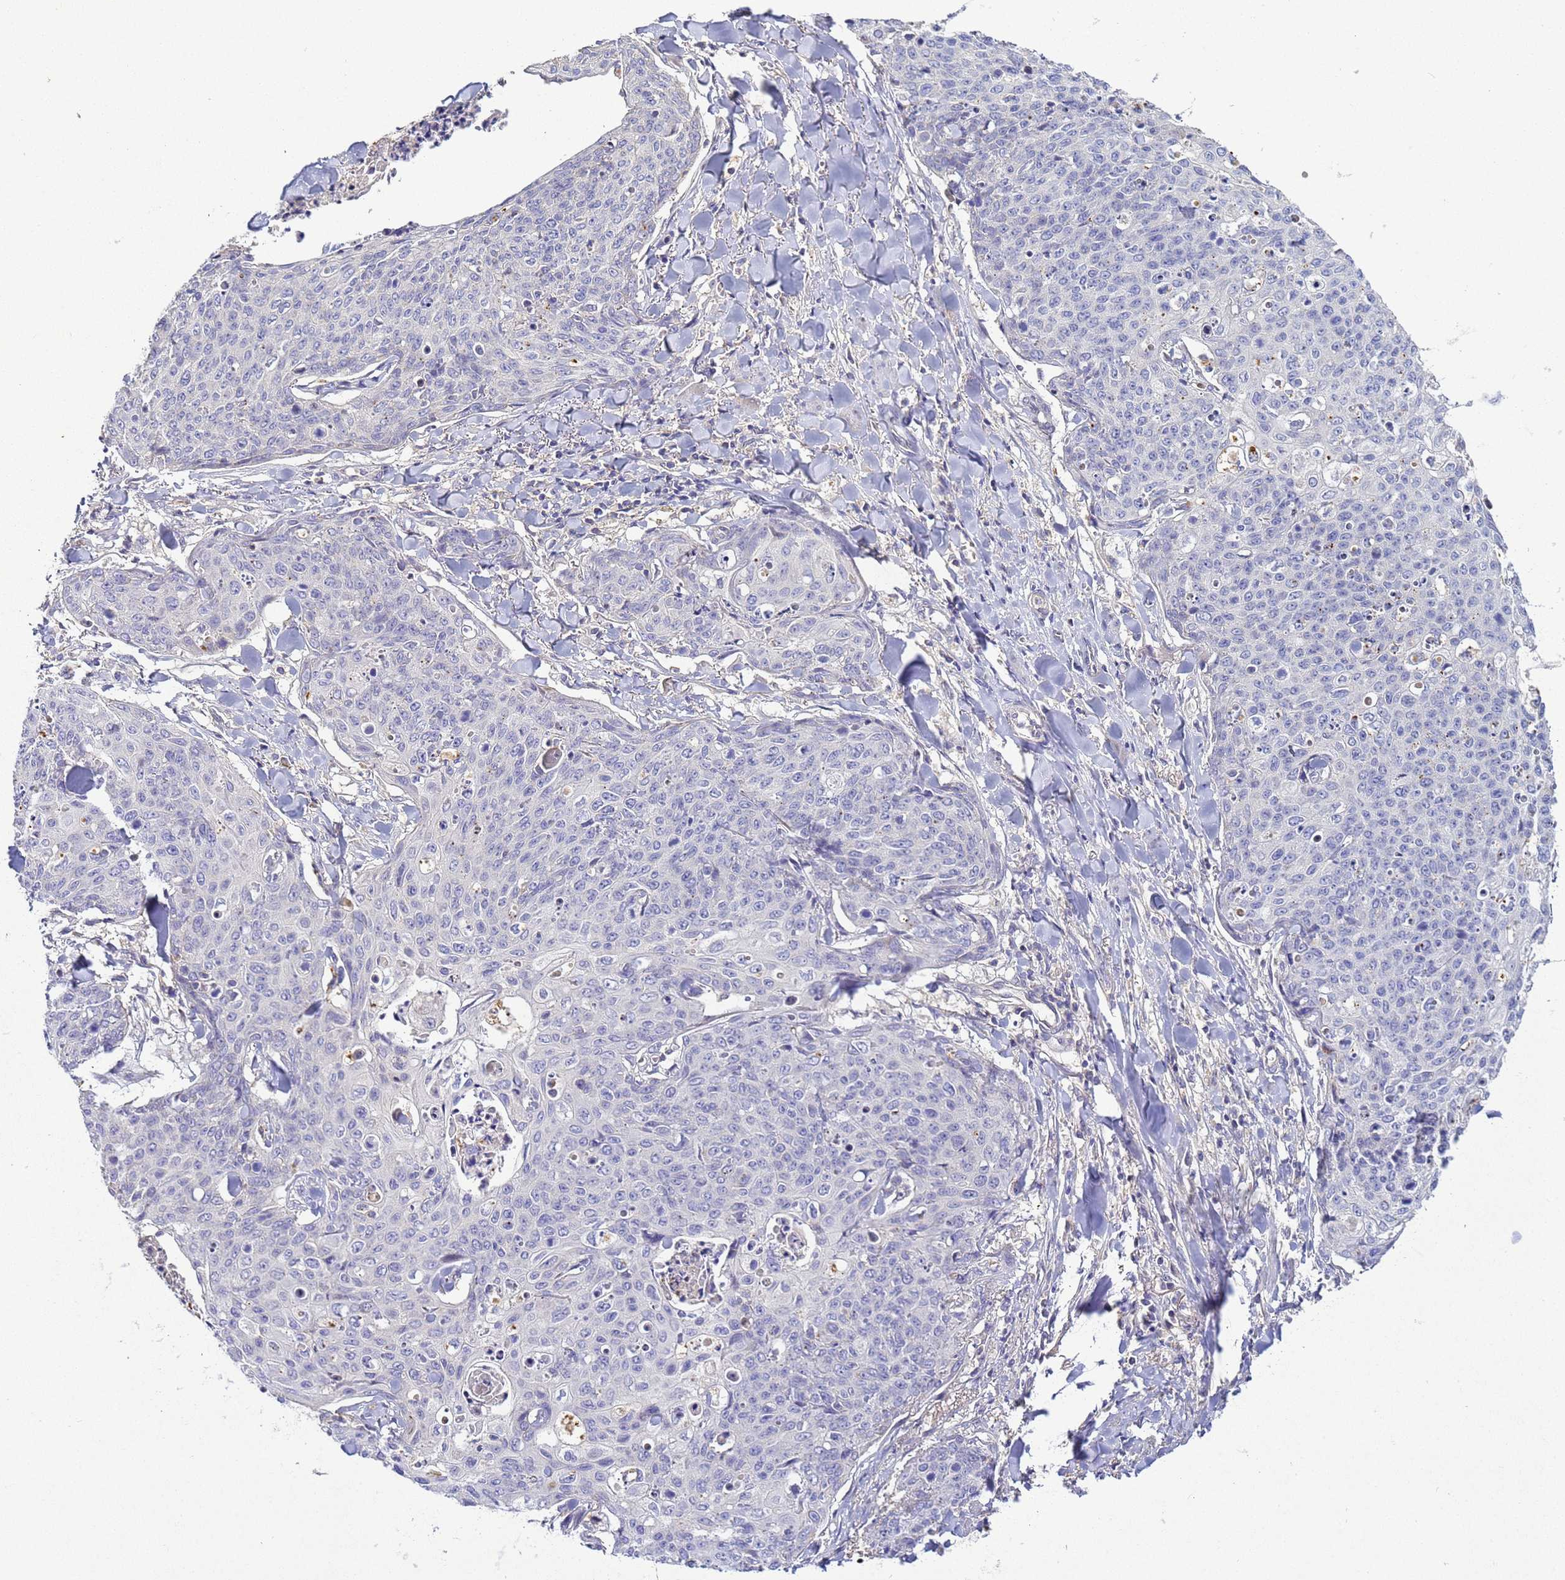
{"staining": {"intensity": "negative", "quantity": "none", "location": "none"}, "tissue": "skin cancer", "cell_type": "Tumor cells", "image_type": "cancer", "snomed": [{"axis": "morphology", "description": "Squamous cell carcinoma, NOS"}, {"axis": "topography", "description": "Skin"}, {"axis": "topography", "description": "Vulva"}], "caption": "The photomicrograph displays no staining of tumor cells in skin cancer.", "gene": "TBCD", "patient": {"sex": "female", "age": 85}}